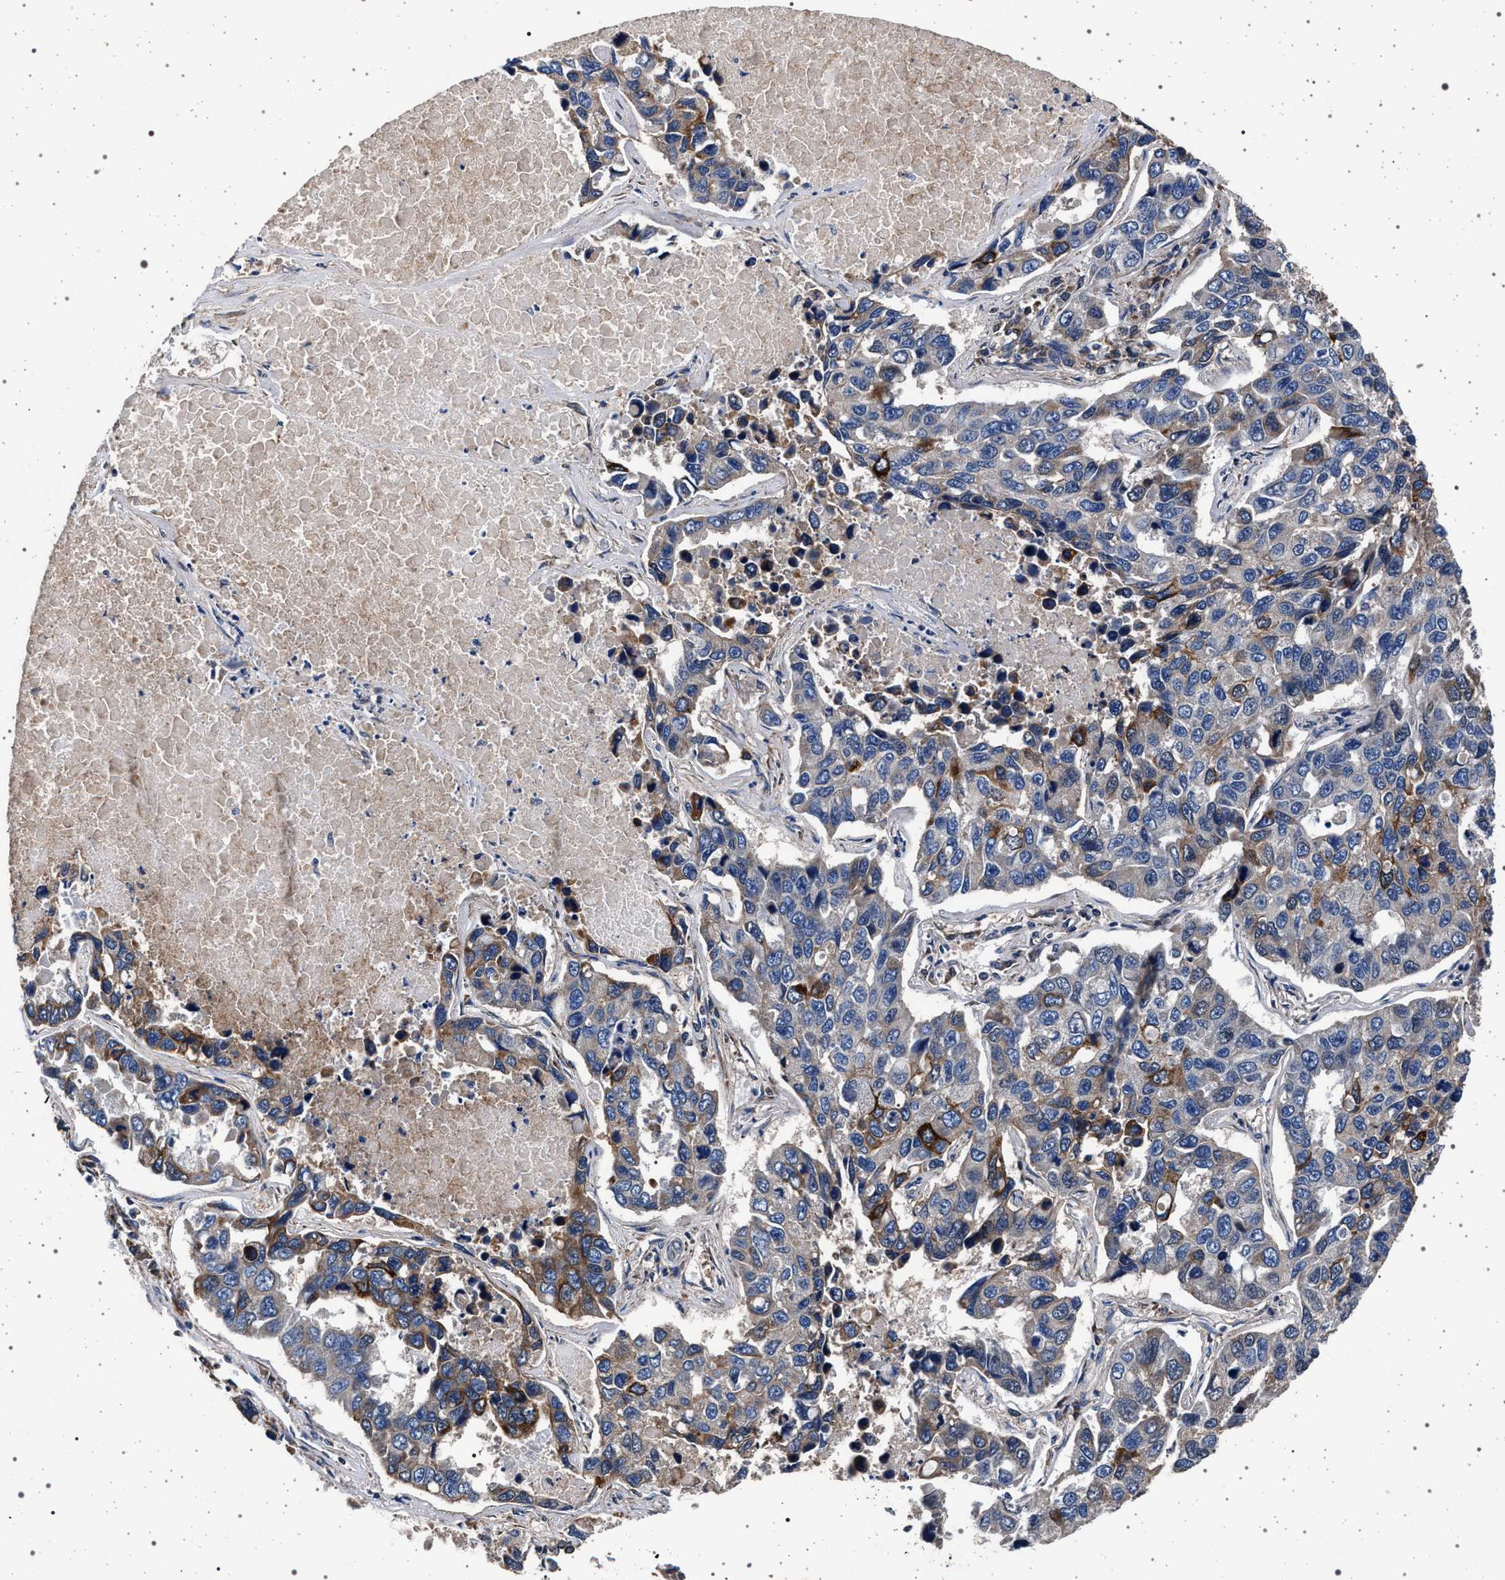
{"staining": {"intensity": "moderate", "quantity": "<25%", "location": "cytoplasmic/membranous"}, "tissue": "lung cancer", "cell_type": "Tumor cells", "image_type": "cancer", "snomed": [{"axis": "morphology", "description": "Adenocarcinoma, NOS"}, {"axis": "topography", "description": "Lung"}], "caption": "Tumor cells display moderate cytoplasmic/membranous expression in about <25% of cells in lung adenocarcinoma.", "gene": "MAP3K2", "patient": {"sex": "male", "age": 64}}